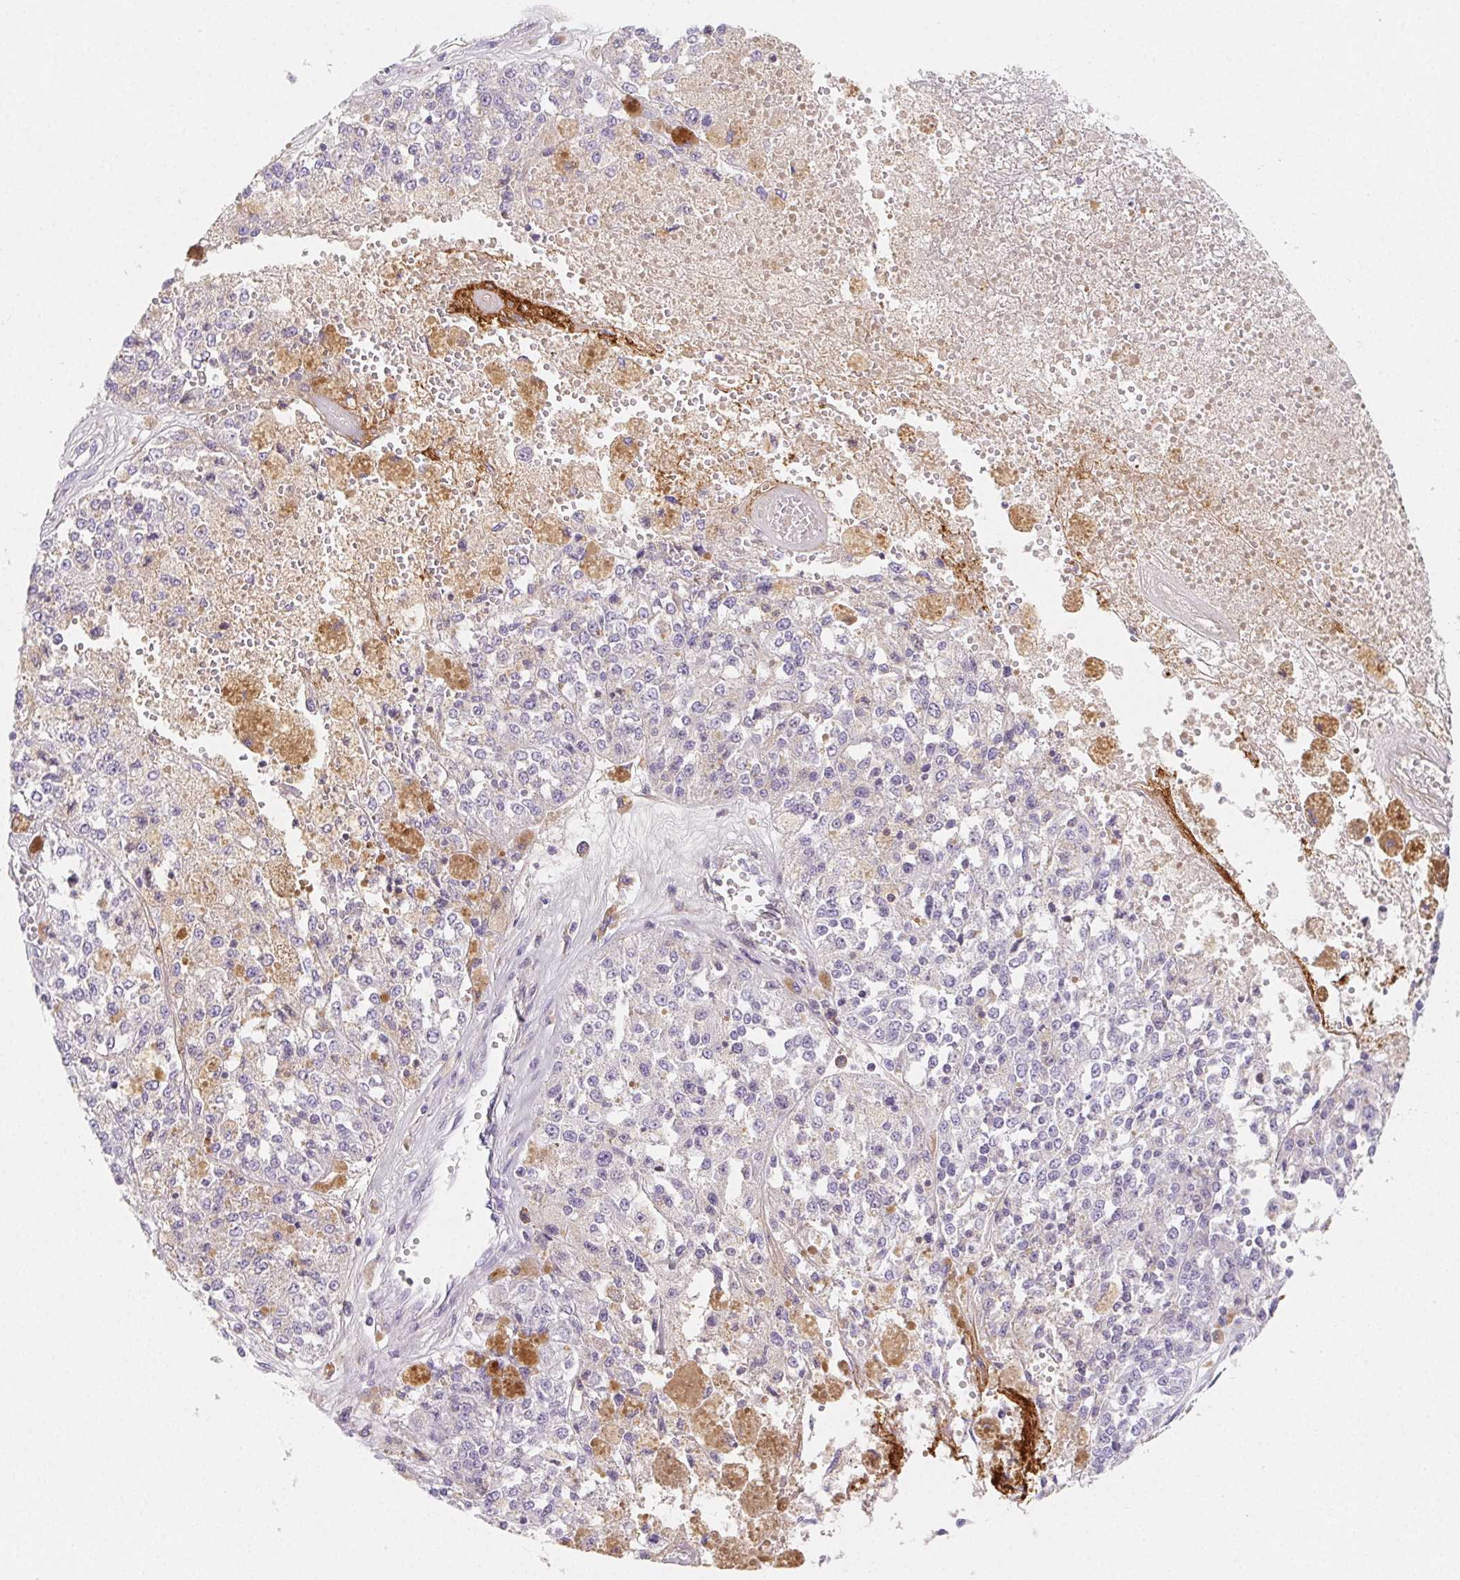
{"staining": {"intensity": "negative", "quantity": "none", "location": "none"}, "tissue": "melanoma", "cell_type": "Tumor cells", "image_type": "cancer", "snomed": [{"axis": "morphology", "description": "Malignant melanoma, Metastatic site"}, {"axis": "topography", "description": "Lymph node"}], "caption": "Immunohistochemical staining of melanoma demonstrates no significant staining in tumor cells. Nuclei are stained in blue.", "gene": "ITIH2", "patient": {"sex": "female", "age": 64}}